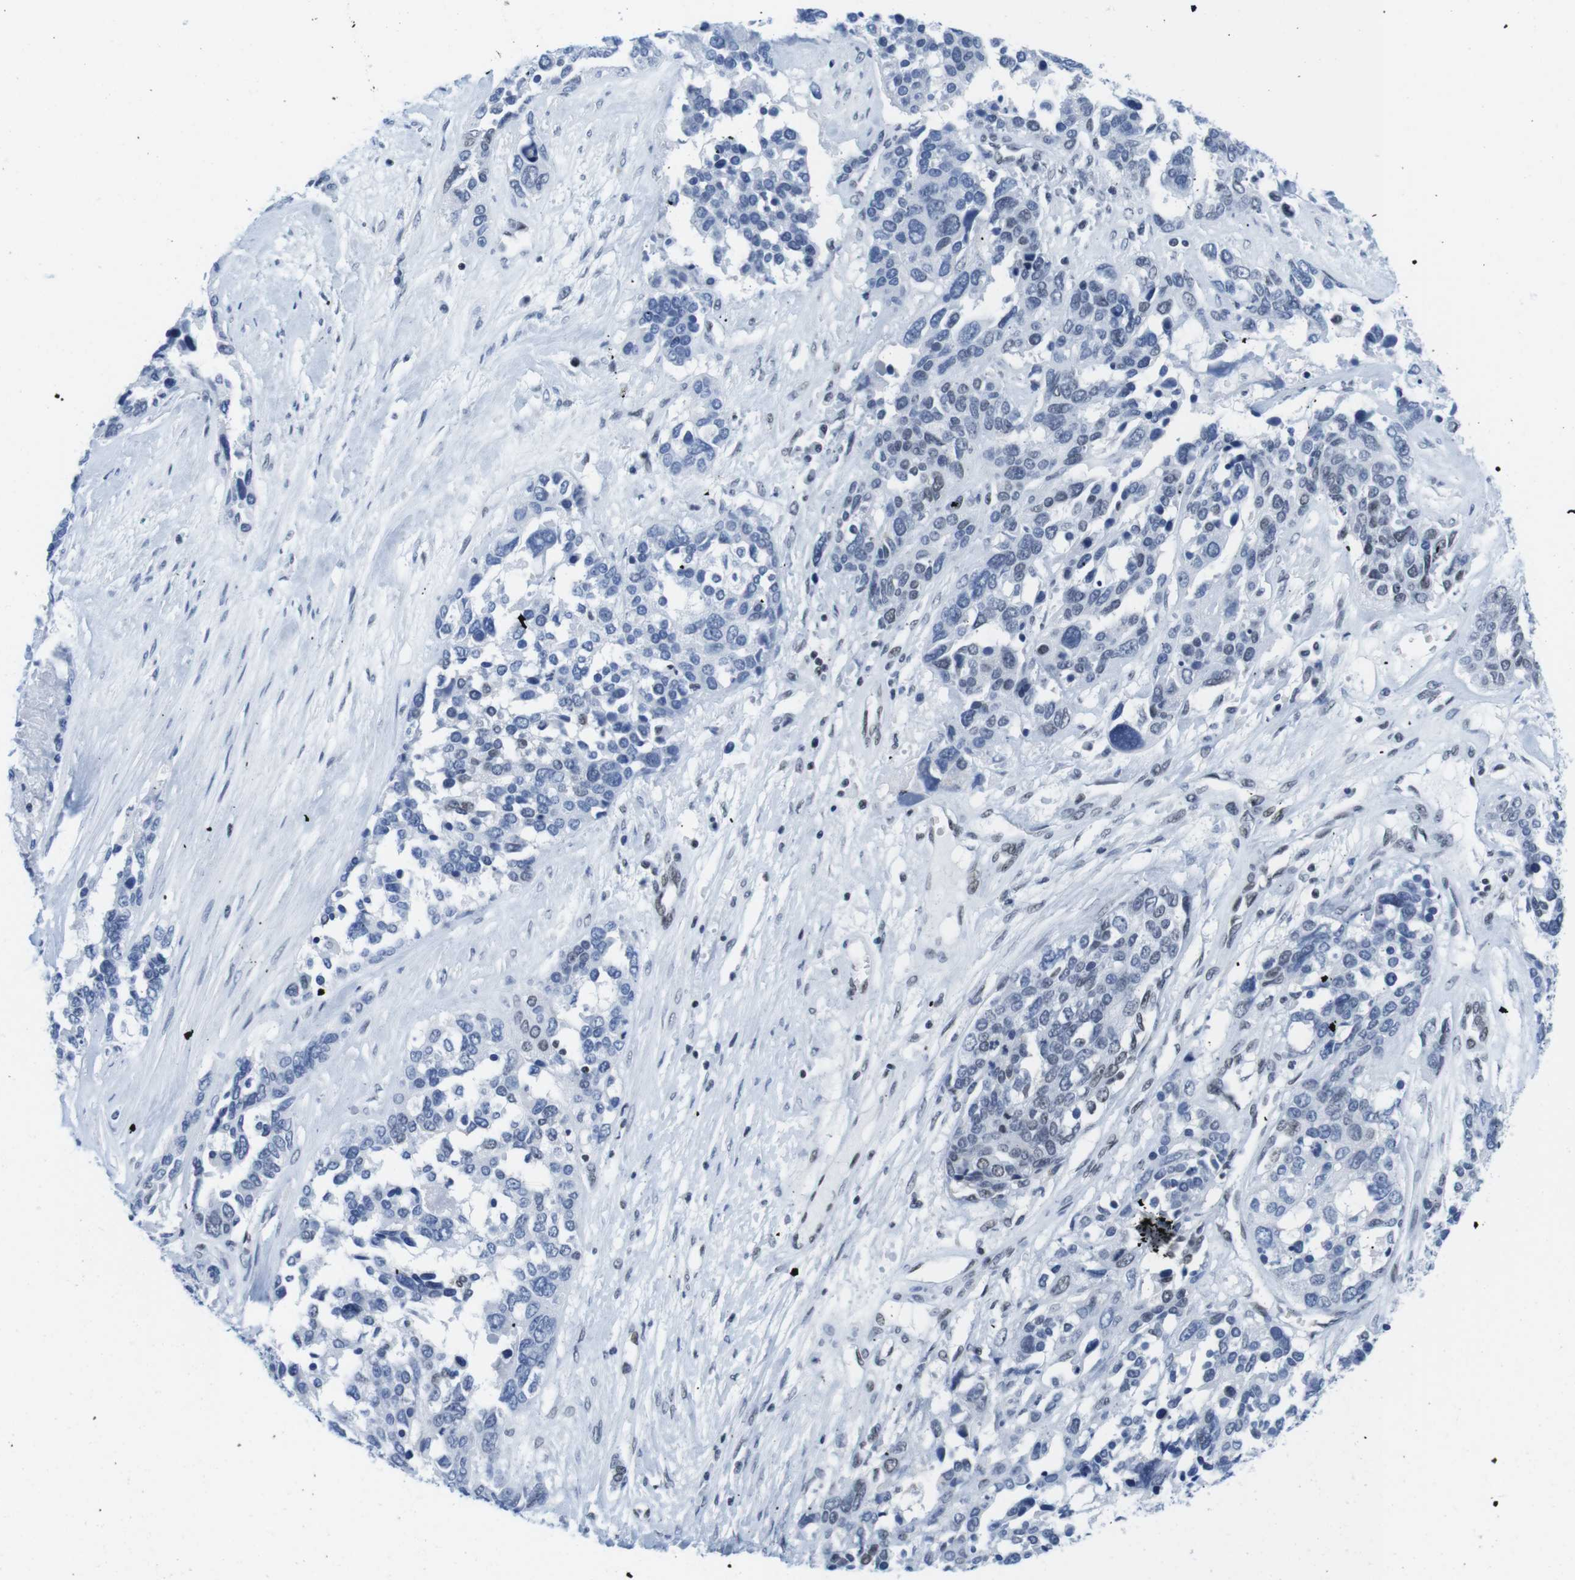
{"staining": {"intensity": "weak", "quantity": "<25%", "location": "nuclear"}, "tissue": "ovarian cancer", "cell_type": "Tumor cells", "image_type": "cancer", "snomed": [{"axis": "morphology", "description": "Cystadenocarcinoma, serous, NOS"}, {"axis": "topography", "description": "Ovary"}], "caption": "A photomicrograph of ovarian cancer stained for a protein exhibits no brown staining in tumor cells.", "gene": "IFI16", "patient": {"sex": "female", "age": 44}}